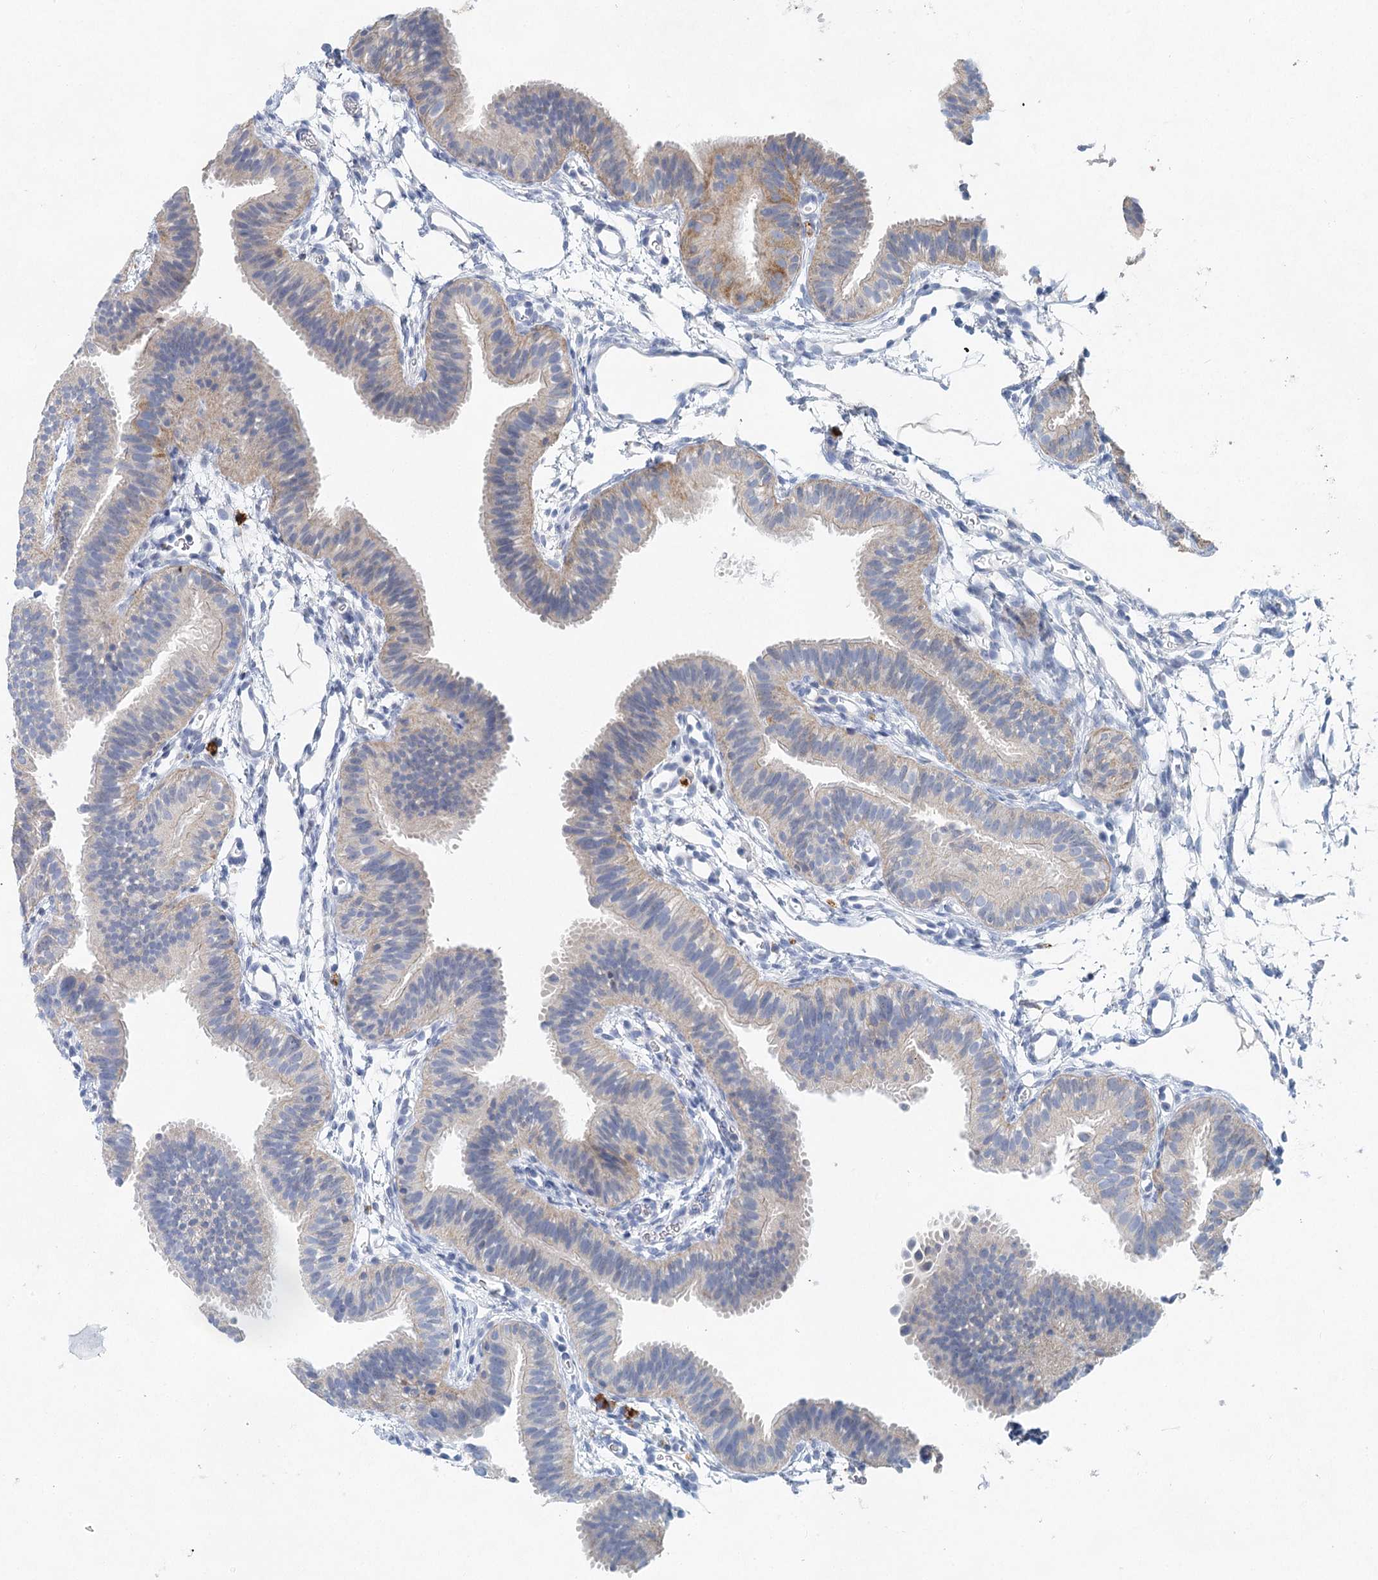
{"staining": {"intensity": "moderate", "quantity": "<25%", "location": "cytoplasmic/membranous"}, "tissue": "fallopian tube", "cell_type": "Glandular cells", "image_type": "normal", "snomed": [{"axis": "morphology", "description": "Normal tissue, NOS"}, {"axis": "topography", "description": "Fallopian tube"}], "caption": "Protein analysis of benign fallopian tube displays moderate cytoplasmic/membranous staining in approximately <25% of glandular cells.", "gene": "XPO6", "patient": {"sex": "female", "age": 35}}